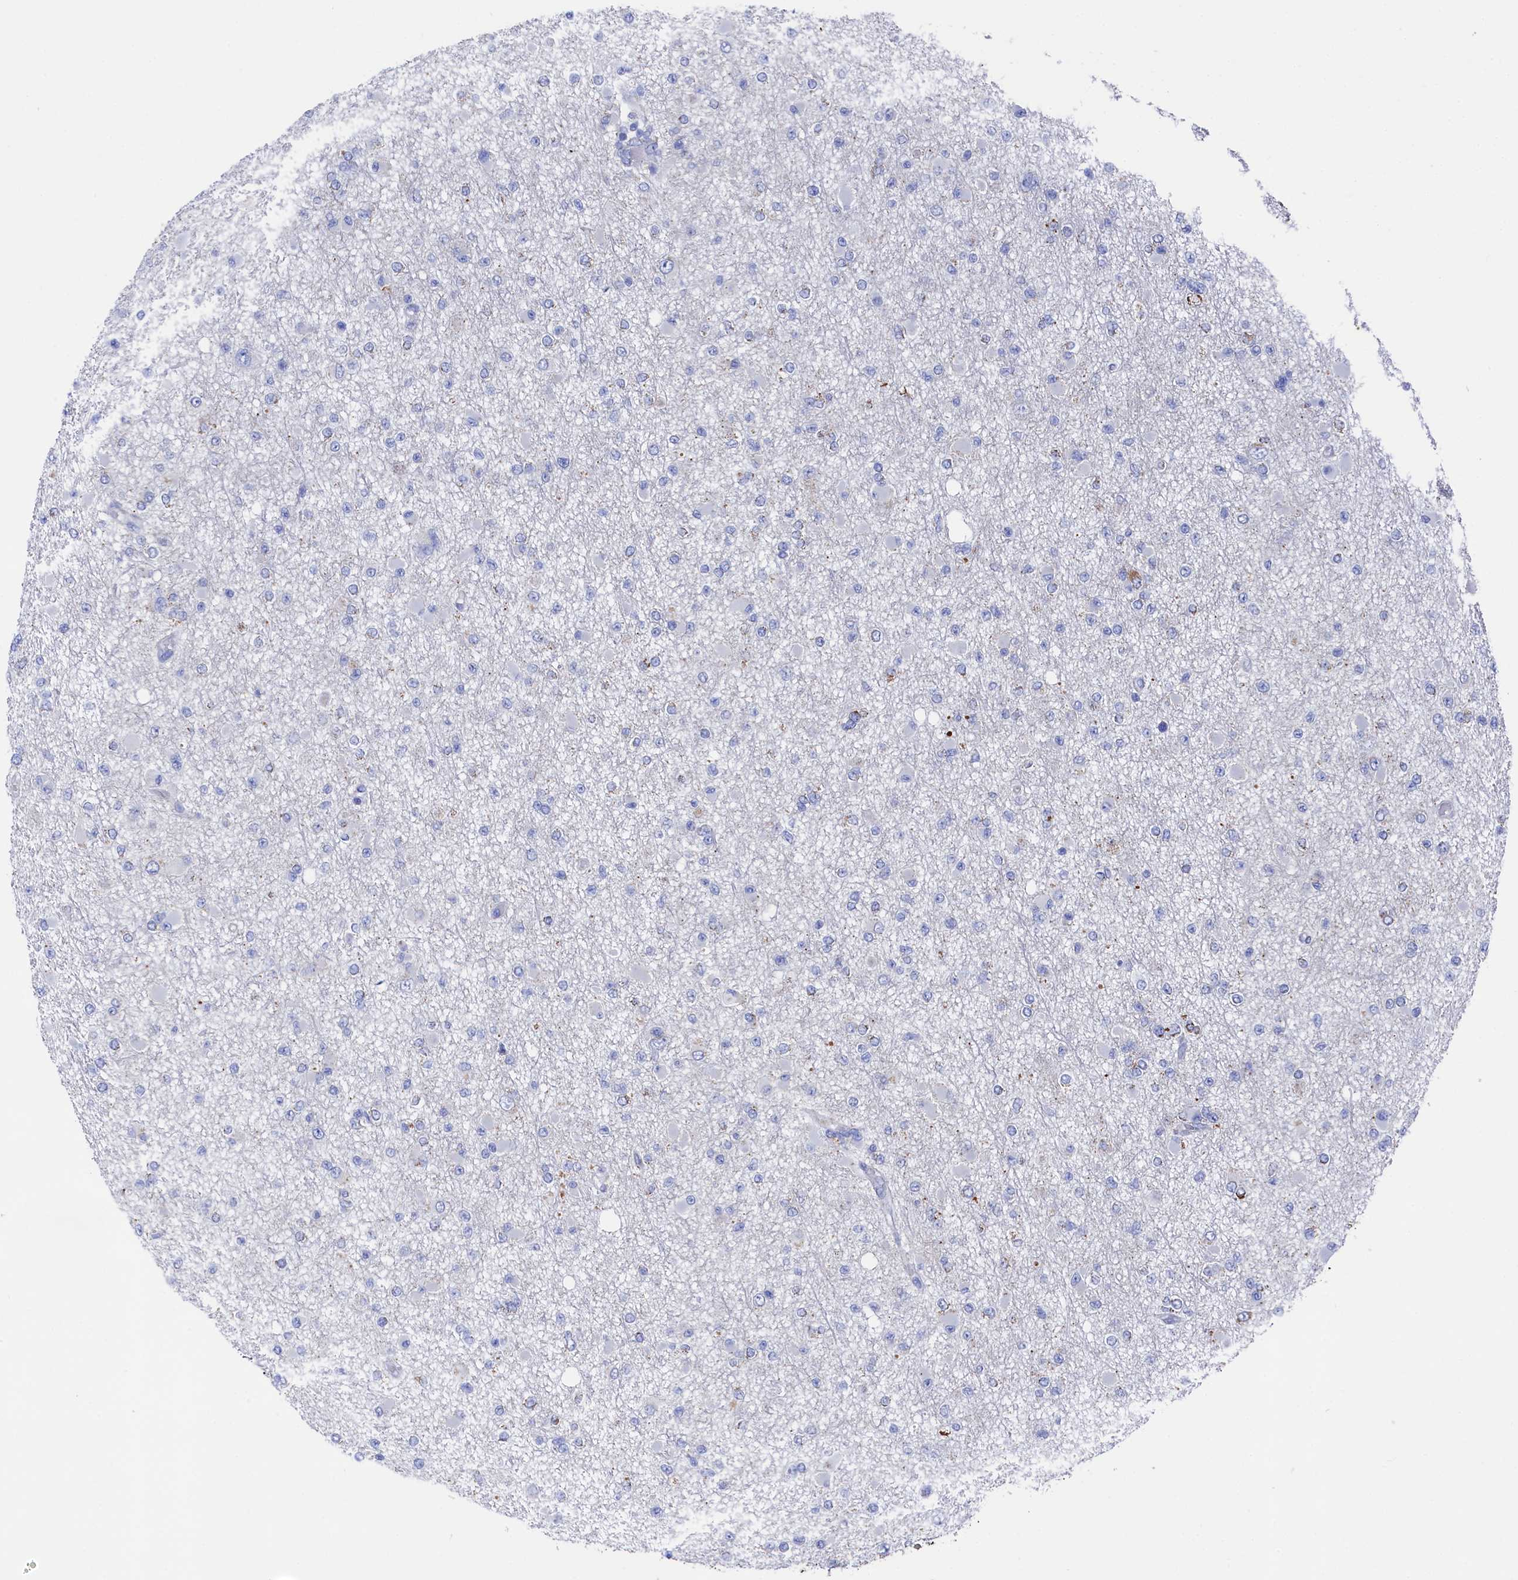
{"staining": {"intensity": "negative", "quantity": "none", "location": "none"}, "tissue": "glioma", "cell_type": "Tumor cells", "image_type": "cancer", "snomed": [{"axis": "morphology", "description": "Glioma, malignant, Low grade"}, {"axis": "topography", "description": "Brain"}], "caption": "A histopathology image of human malignant glioma (low-grade) is negative for staining in tumor cells.", "gene": "MMAB", "patient": {"sex": "female", "age": 22}}